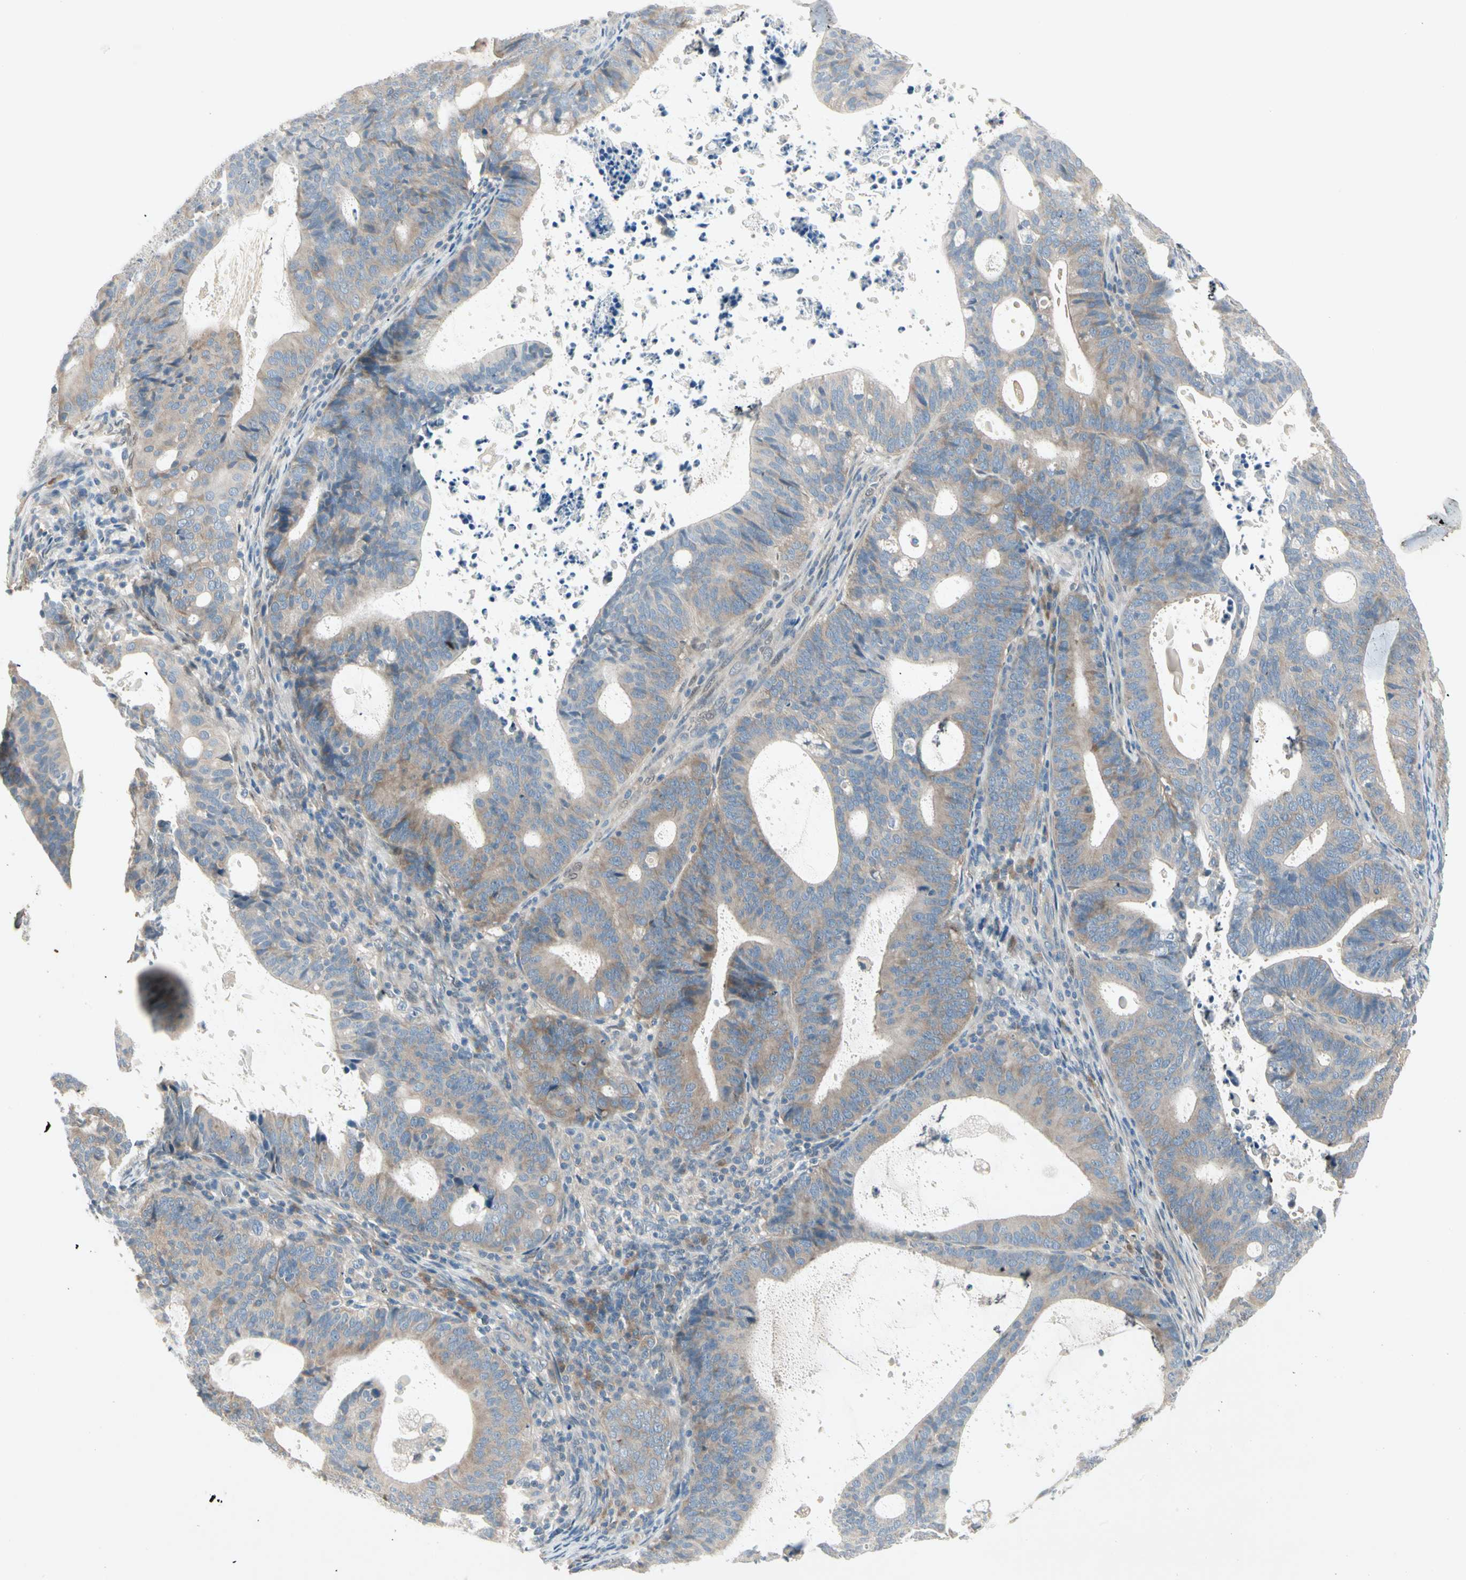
{"staining": {"intensity": "weak", "quantity": ">75%", "location": "cytoplasmic/membranous"}, "tissue": "endometrial cancer", "cell_type": "Tumor cells", "image_type": "cancer", "snomed": [{"axis": "morphology", "description": "Adenocarcinoma, NOS"}, {"axis": "topography", "description": "Uterus"}], "caption": "A brown stain highlights weak cytoplasmic/membranous staining of a protein in endometrial cancer tumor cells. The protein of interest is shown in brown color, while the nuclei are stained blue.", "gene": "IL1R1", "patient": {"sex": "female", "age": 83}}